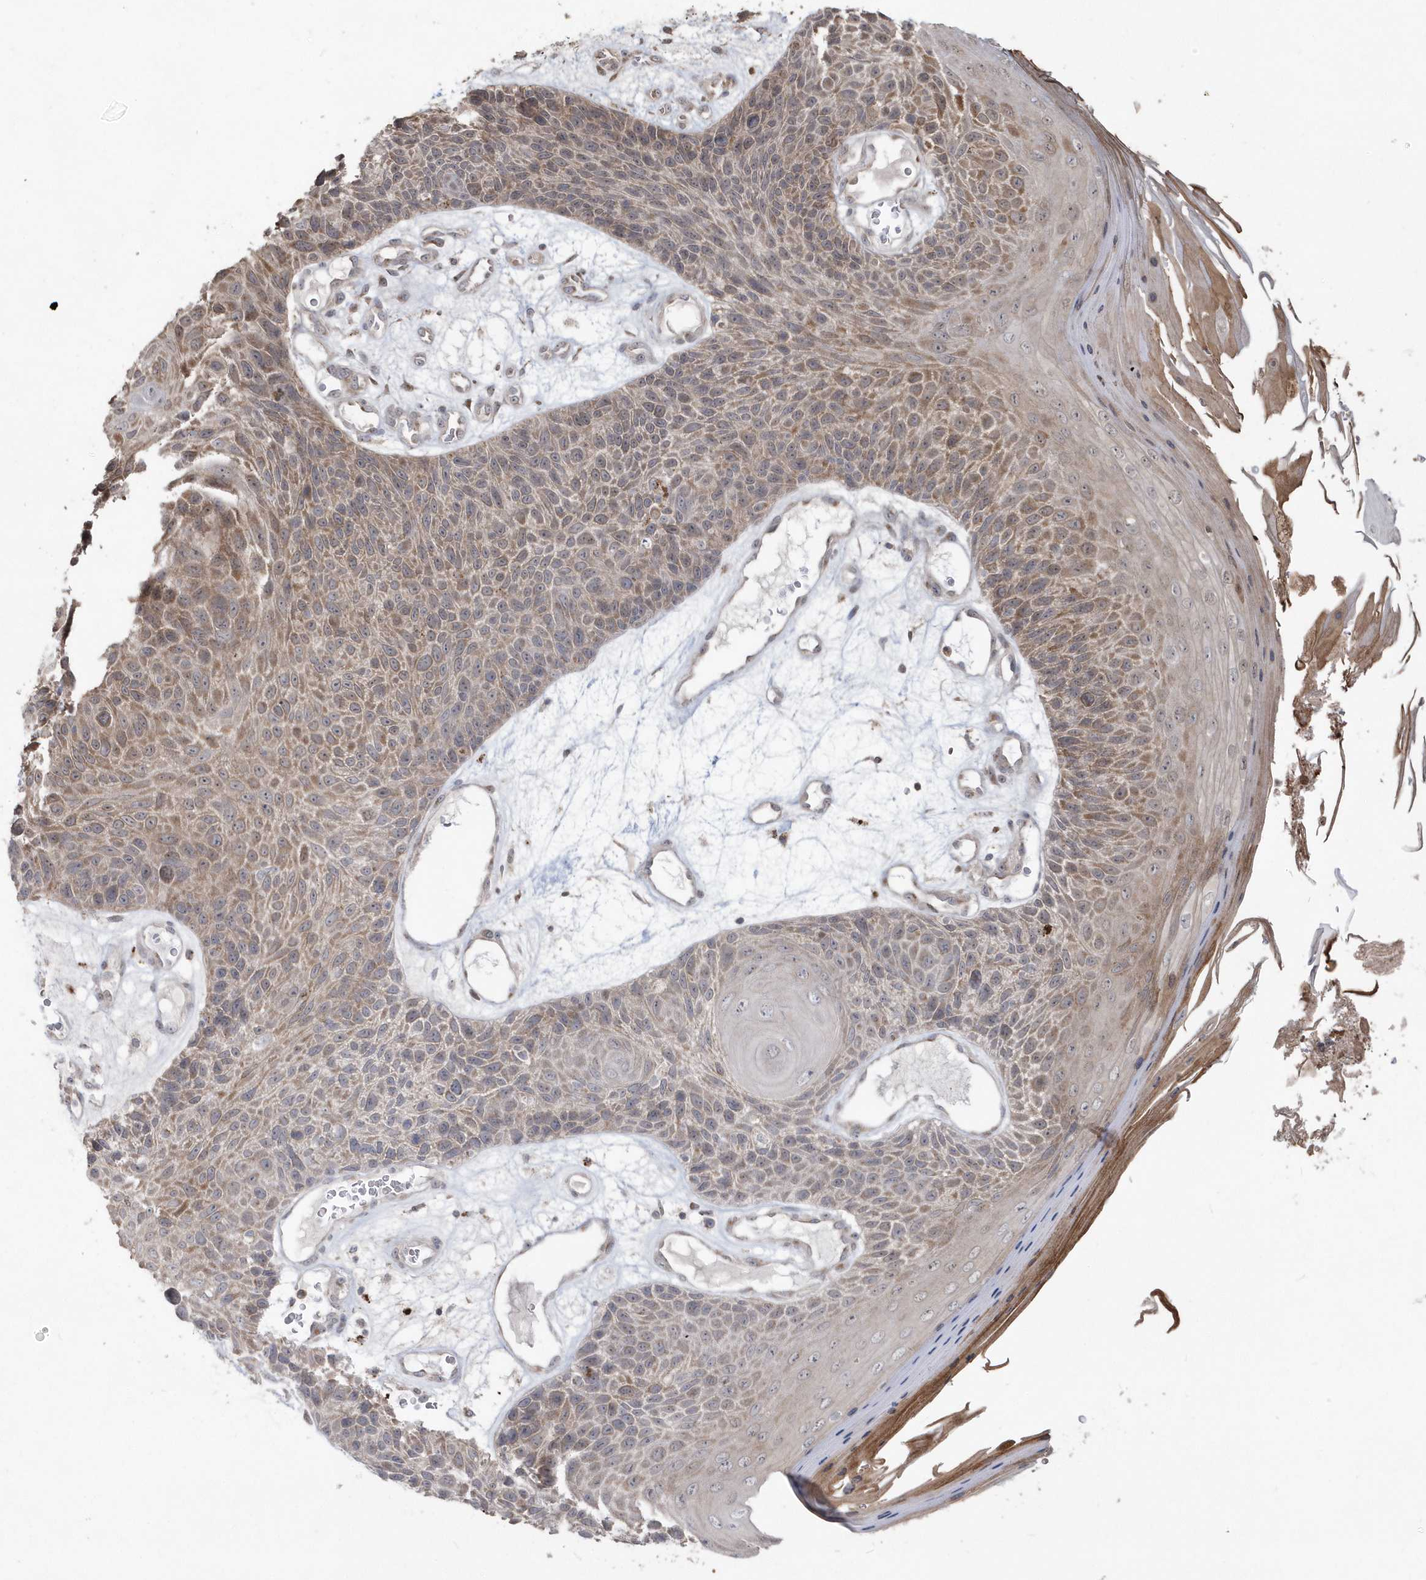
{"staining": {"intensity": "moderate", "quantity": "25%-75%", "location": "cytoplasmic/membranous"}, "tissue": "skin cancer", "cell_type": "Tumor cells", "image_type": "cancer", "snomed": [{"axis": "morphology", "description": "Squamous cell carcinoma, NOS"}, {"axis": "topography", "description": "Skin"}], "caption": "A brown stain shows moderate cytoplasmic/membranous staining of a protein in squamous cell carcinoma (skin) tumor cells.", "gene": "GEMIN6", "patient": {"sex": "female", "age": 88}}